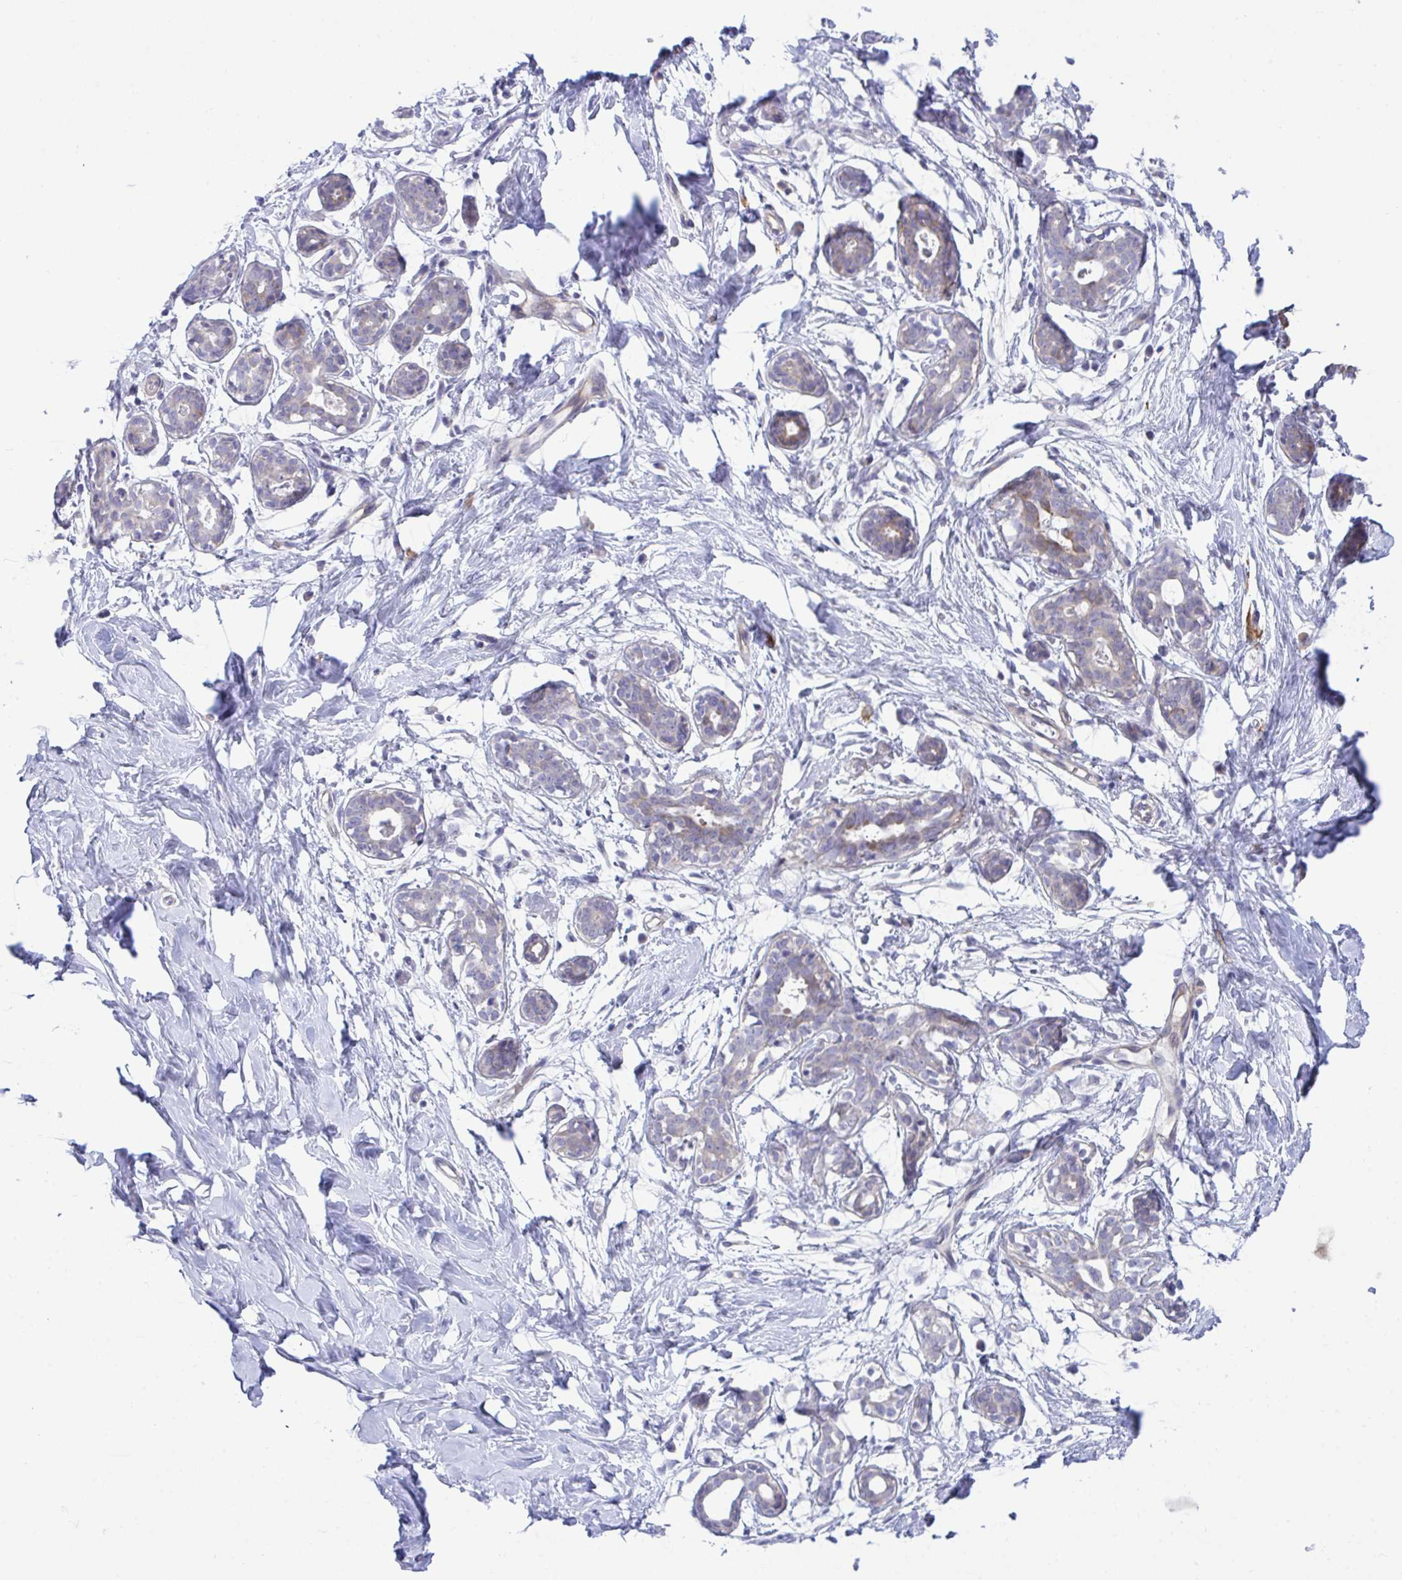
{"staining": {"intensity": "negative", "quantity": "none", "location": "none"}, "tissue": "breast", "cell_type": "Adipocytes", "image_type": "normal", "snomed": [{"axis": "morphology", "description": "Normal tissue, NOS"}, {"axis": "topography", "description": "Breast"}], "caption": "This is a histopathology image of IHC staining of unremarkable breast, which shows no expression in adipocytes. (Stains: DAB immunohistochemistry (IHC) with hematoxylin counter stain, Microscopy: brightfield microscopy at high magnification).", "gene": "MED9", "patient": {"sex": "female", "age": 27}}